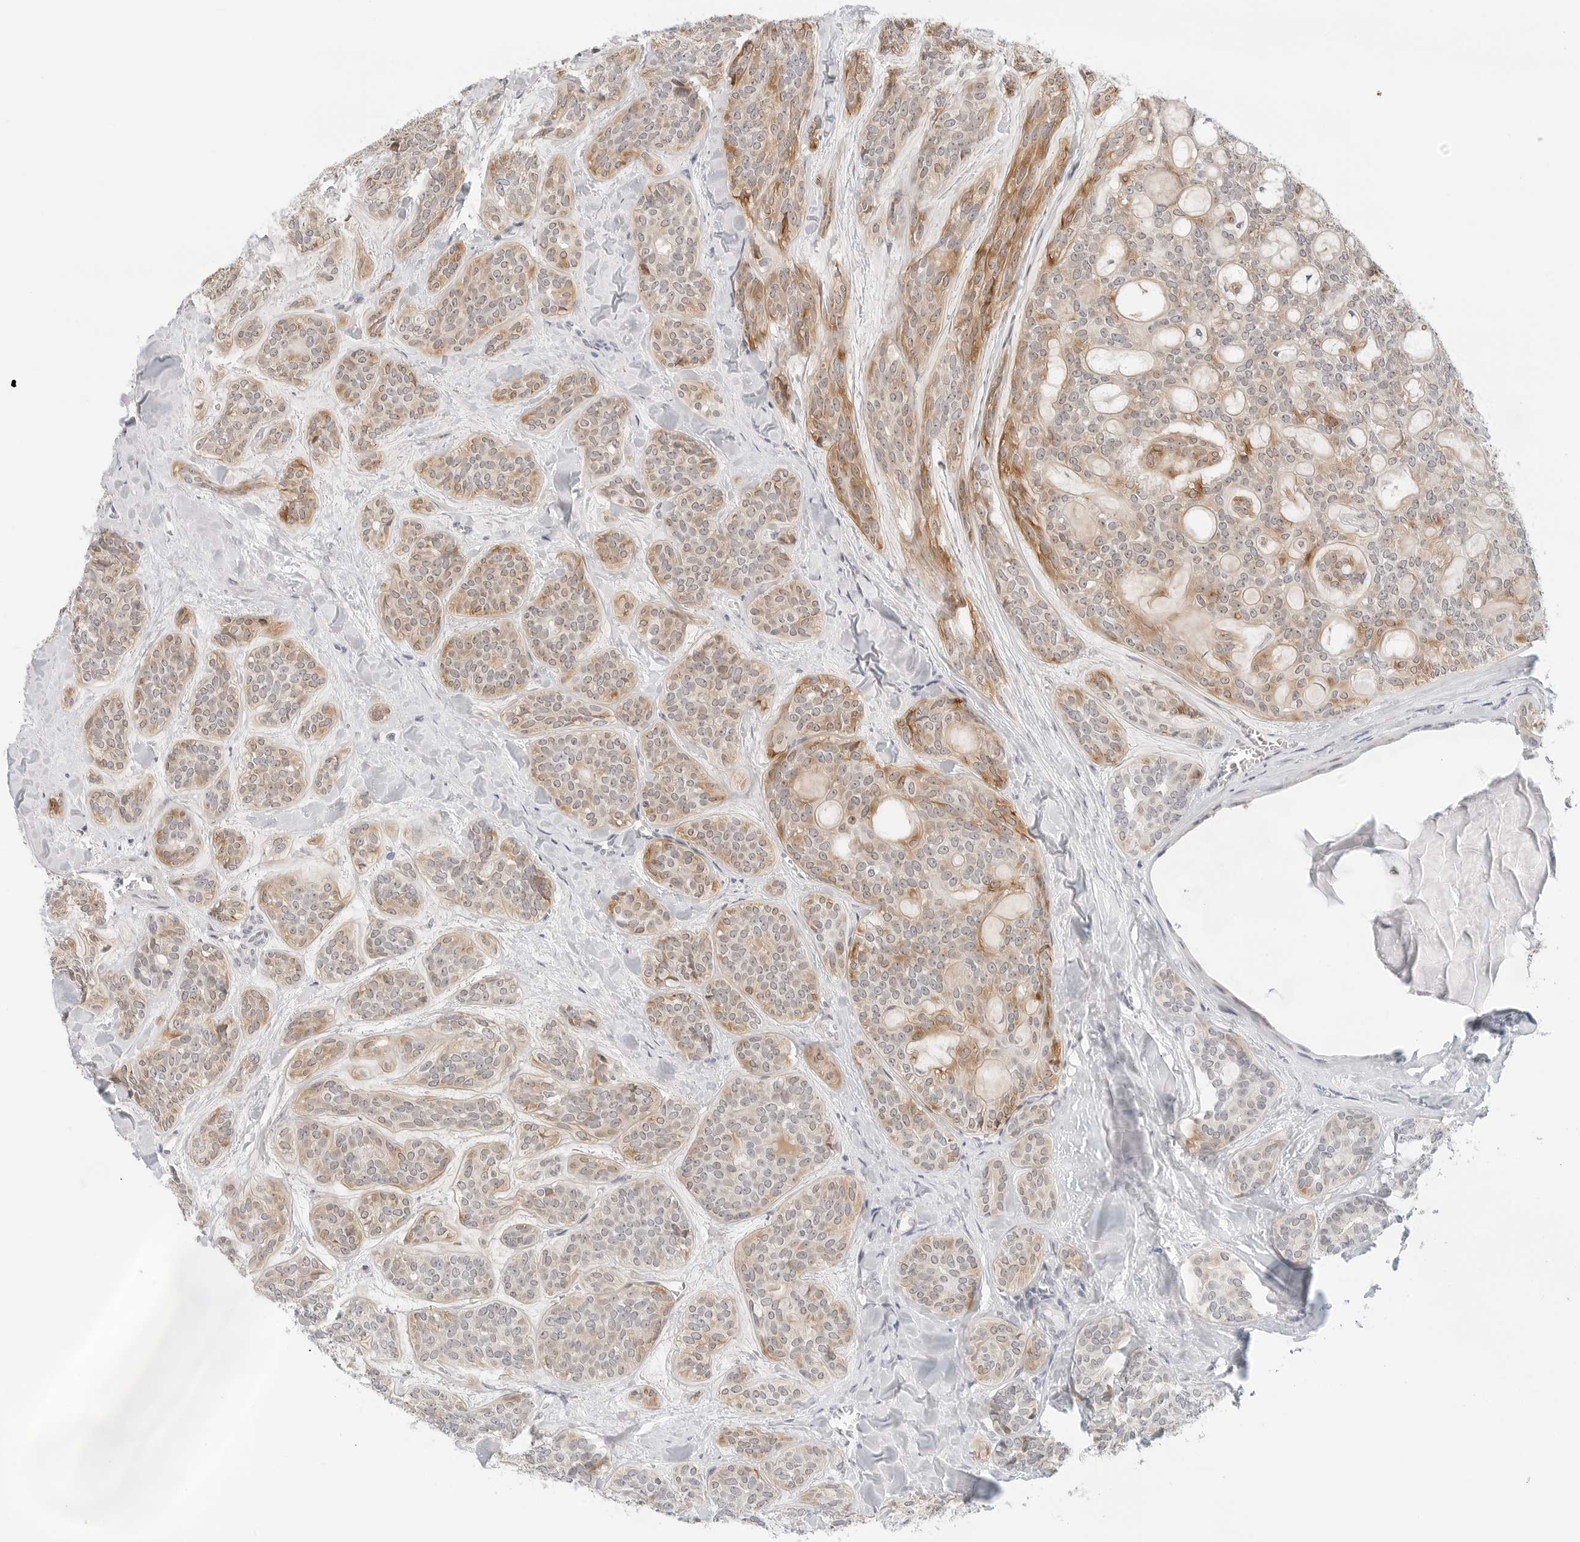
{"staining": {"intensity": "moderate", "quantity": "<25%", "location": "cytoplasmic/membranous"}, "tissue": "head and neck cancer", "cell_type": "Tumor cells", "image_type": "cancer", "snomed": [{"axis": "morphology", "description": "Adenocarcinoma, NOS"}, {"axis": "topography", "description": "Head-Neck"}], "caption": "About <25% of tumor cells in human adenocarcinoma (head and neck) display moderate cytoplasmic/membranous protein positivity as visualized by brown immunohistochemical staining.", "gene": "PARP10", "patient": {"sex": "male", "age": 66}}